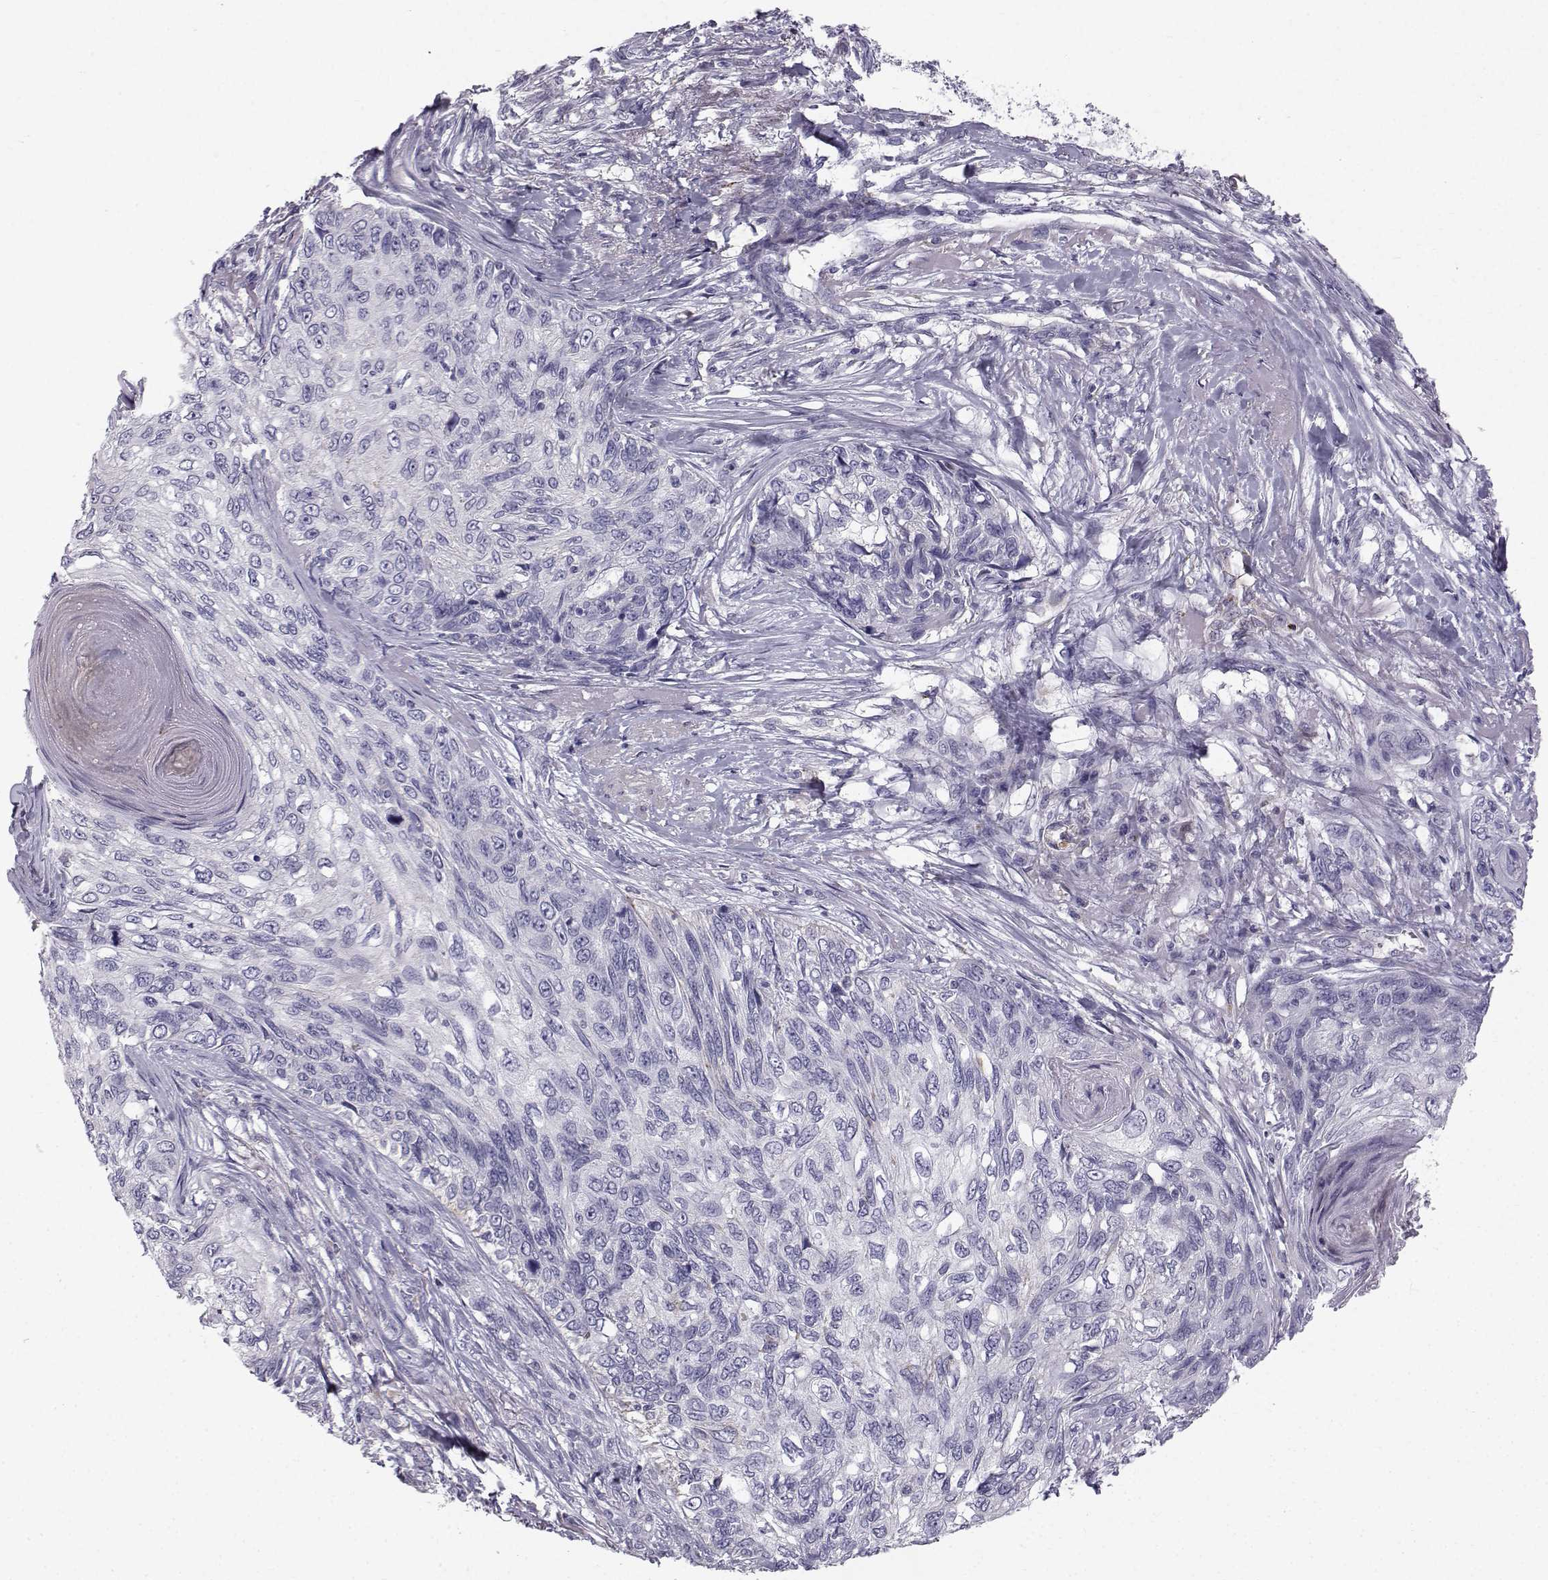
{"staining": {"intensity": "negative", "quantity": "none", "location": "none"}, "tissue": "skin cancer", "cell_type": "Tumor cells", "image_type": "cancer", "snomed": [{"axis": "morphology", "description": "Squamous cell carcinoma, NOS"}, {"axis": "topography", "description": "Skin"}], "caption": "DAB (3,3'-diaminobenzidine) immunohistochemical staining of human squamous cell carcinoma (skin) exhibits no significant positivity in tumor cells.", "gene": "CALCR", "patient": {"sex": "male", "age": 92}}